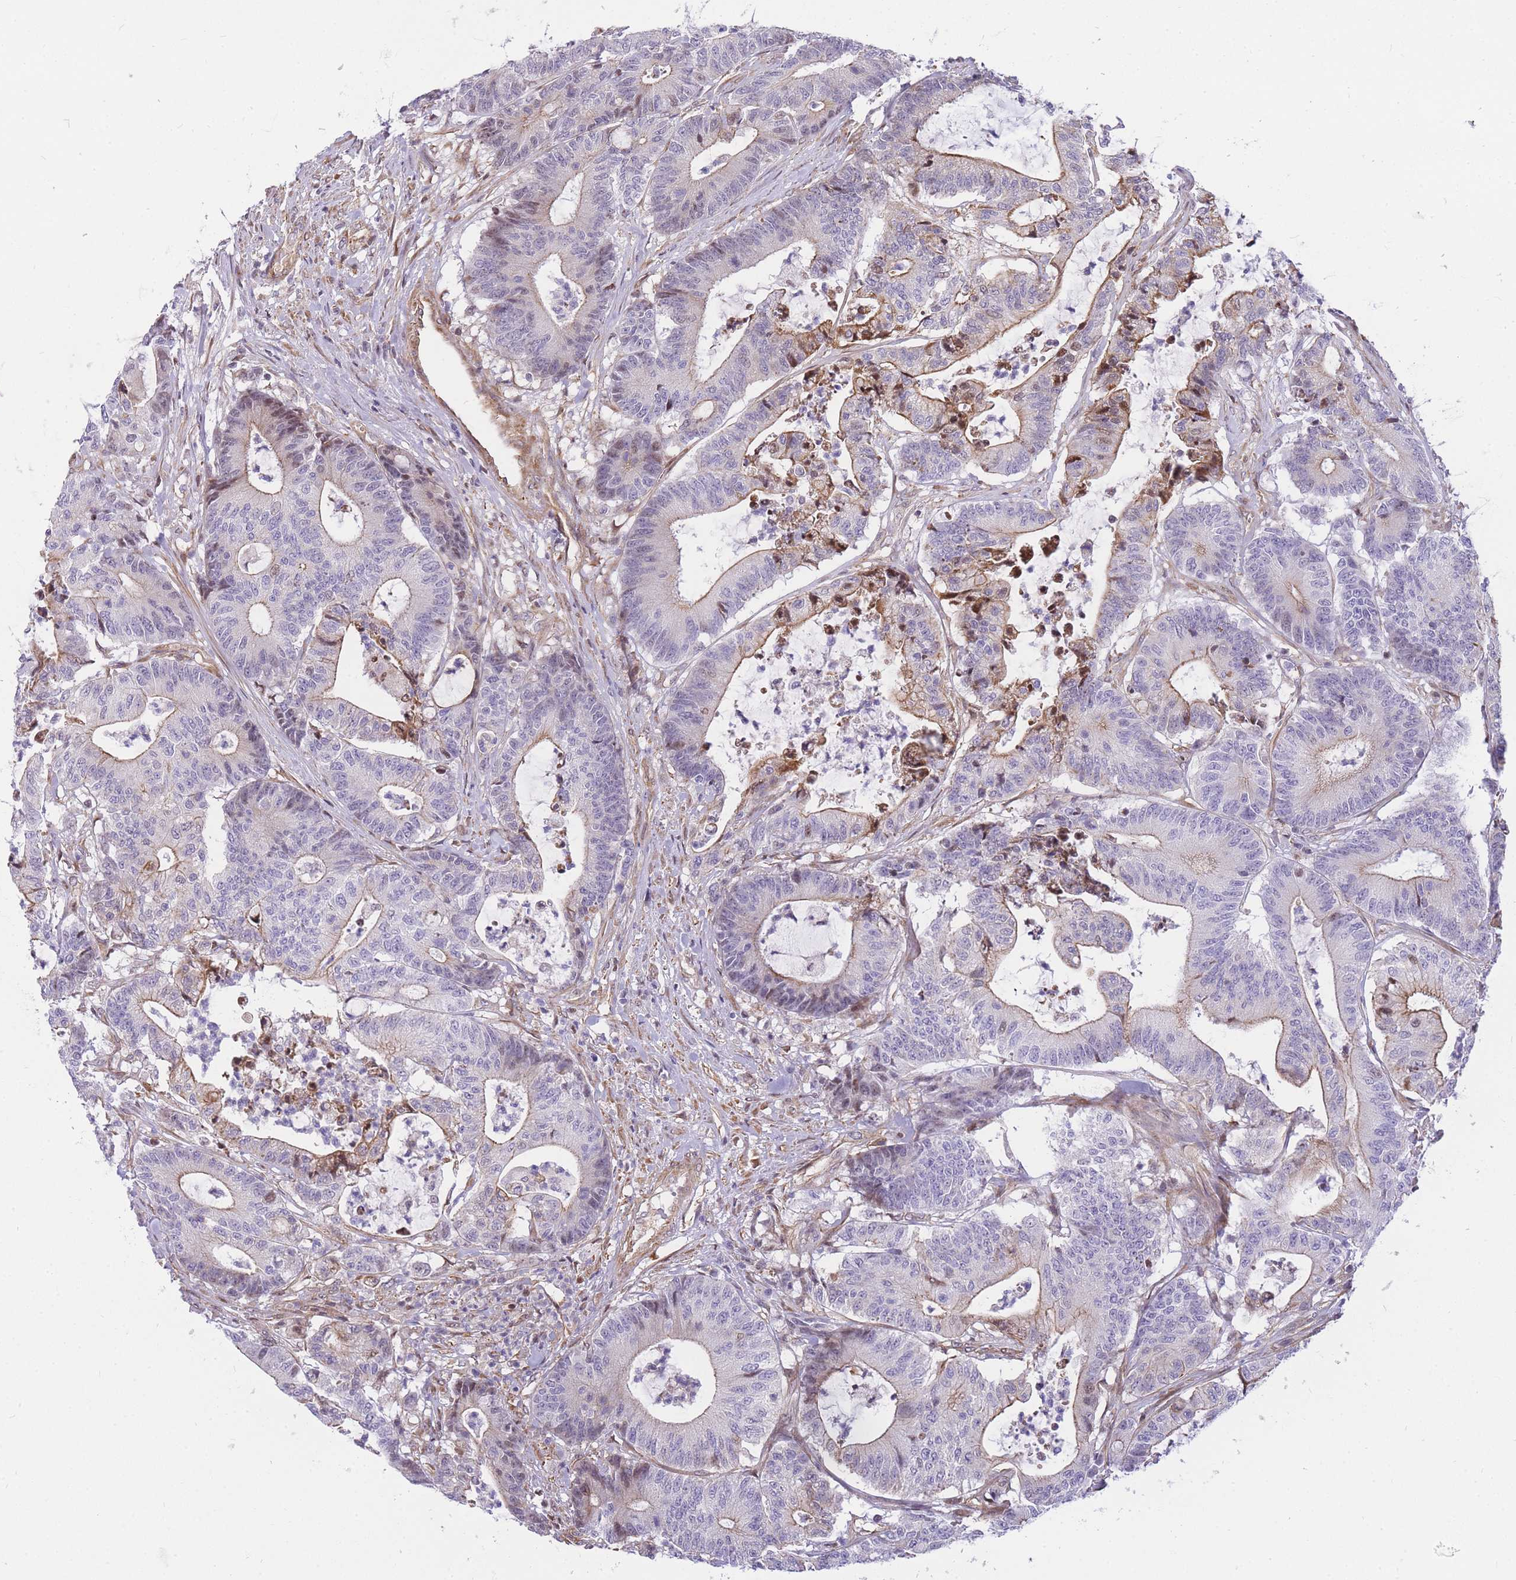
{"staining": {"intensity": "moderate", "quantity": "25%-75%", "location": "cytoplasmic/membranous"}, "tissue": "colorectal cancer", "cell_type": "Tumor cells", "image_type": "cancer", "snomed": [{"axis": "morphology", "description": "Adenocarcinoma, NOS"}, {"axis": "topography", "description": "Colon"}], "caption": "Protein staining exhibits moderate cytoplasmic/membranous expression in about 25%-75% of tumor cells in adenocarcinoma (colorectal).", "gene": "S100PBP", "patient": {"sex": "female", "age": 84}}